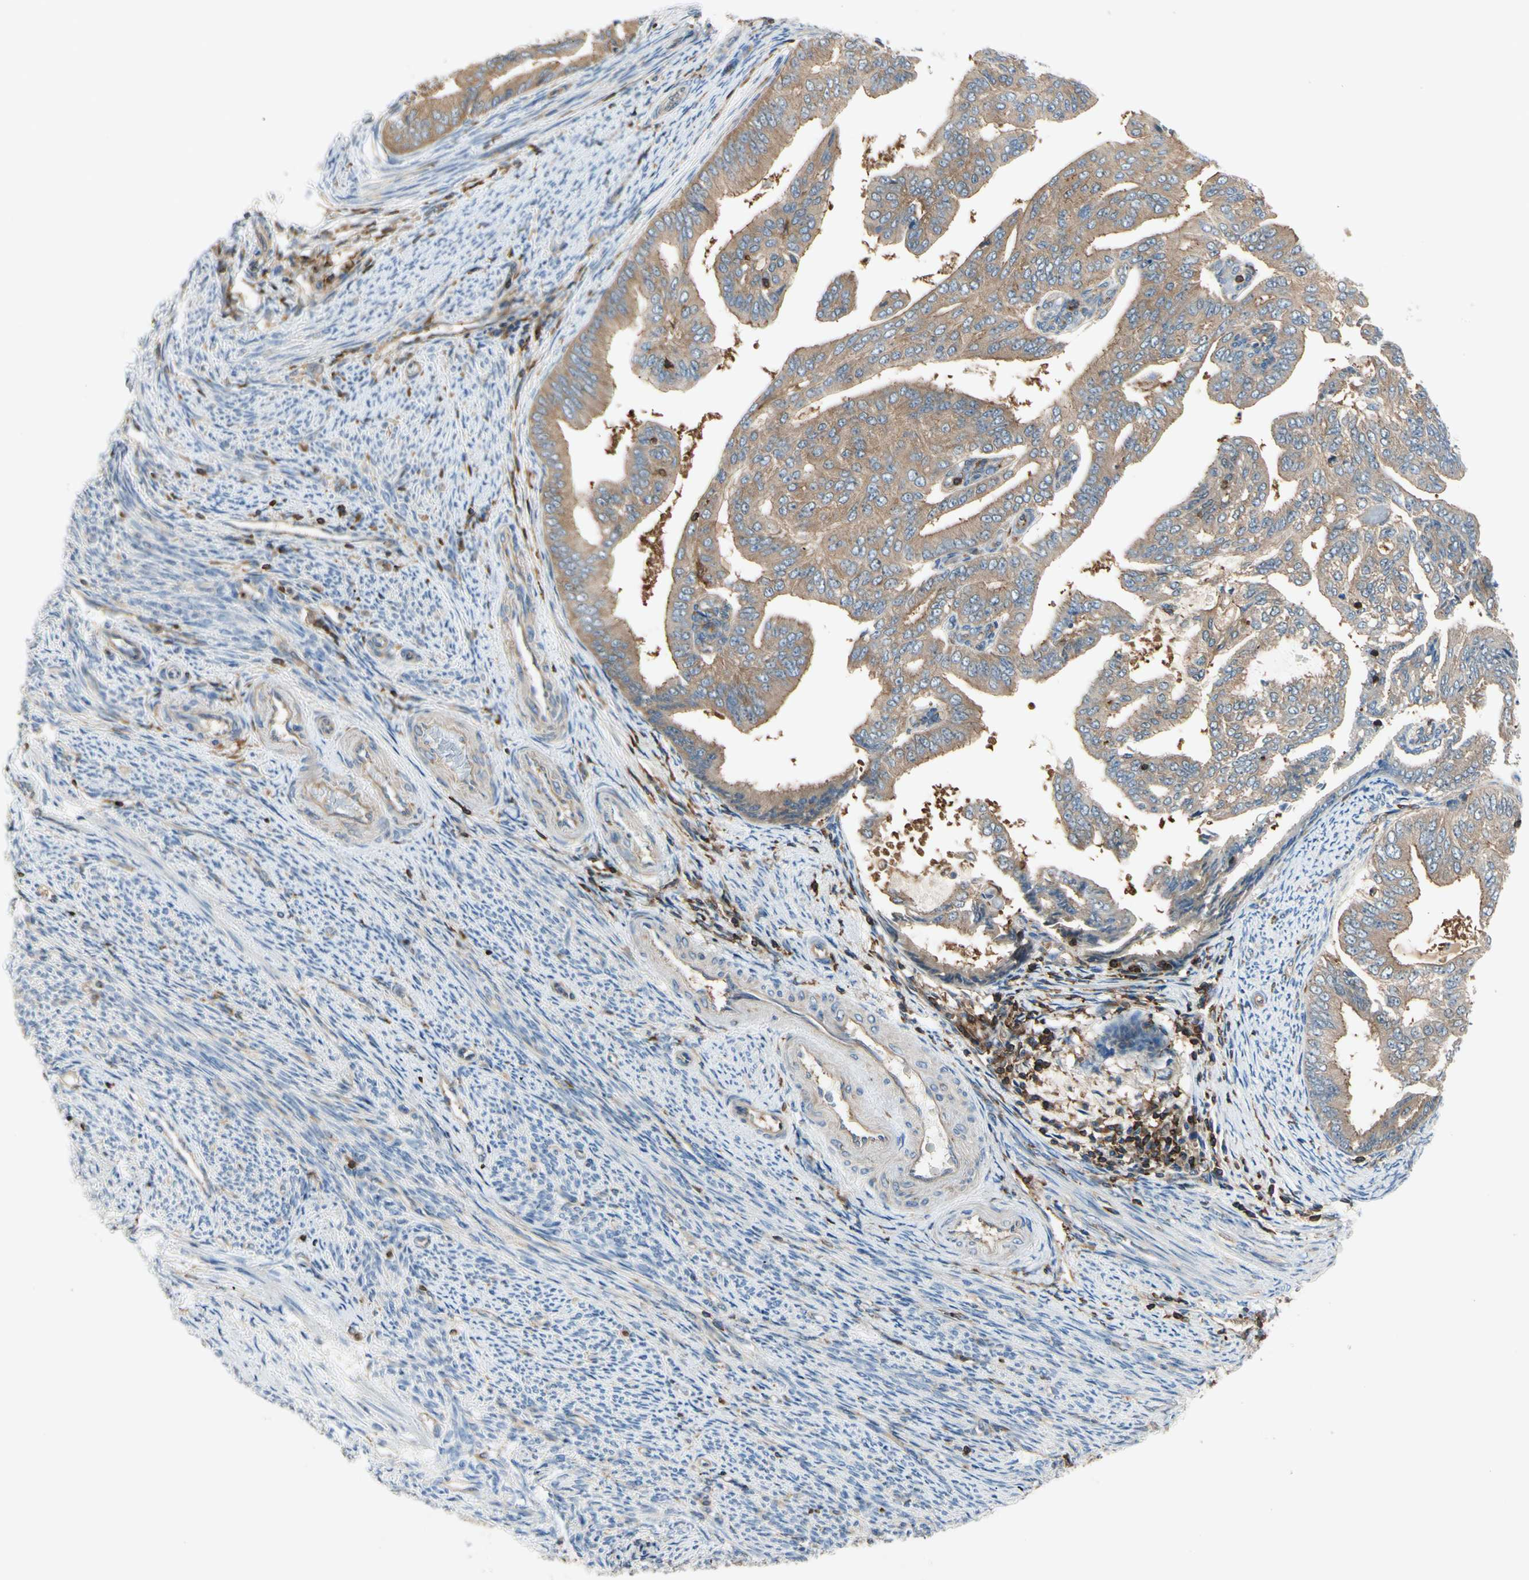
{"staining": {"intensity": "weak", "quantity": ">75%", "location": "cytoplasmic/membranous"}, "tissue": "endometrial cancer", "cell_type": "Tumor cells", "image_type": "cancer", "snomed": [{"axis": "morphology", "description": "Adenocarcinoma, NOS"}, {"axis": "topography", "description": "Endometrium"}], "caption": "Adenocarcinoma (endometrial) was stained to show a protein in brown. There is low levels of weak cytoplasmic/membranous expression in about >75% of tumor cells. (DAB (3,3'-diaminobenzidine) IHC with brightfield microscopy, high magnification).", "gene": "CAPZA2", "patient": {"sex": "female", "age": 58}}